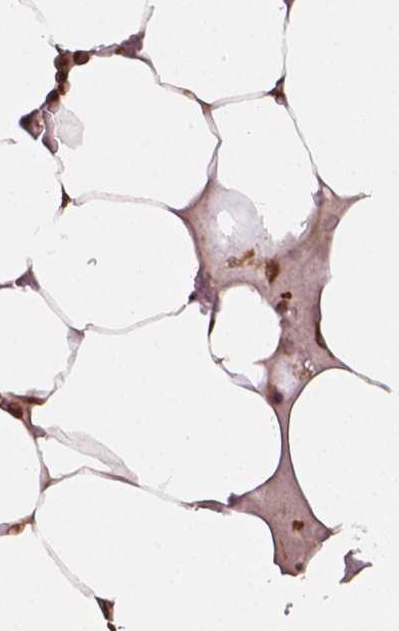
{"staining": {"intensity": "strong", "quantity": "25%-75%", "location": "cytoplasmic/membranous"}, "tissue": "bone marrow", "cell_type": "Hematopoietic cells", "image_type": "normal", "snomed": [{"axis": "morphology", "description": "Normal tissue, NOS"}, {"axis": "topography", "description": "Bone marrow"}], "caption": "Immunohistochemical staining of normal bone marrow displays strong cytoplasmic/membranous protein positivity in approximately 25%-75% of hematopoietic cells.", "gene": "STAT3", "patient": {"sex": "female", "age": 52}}